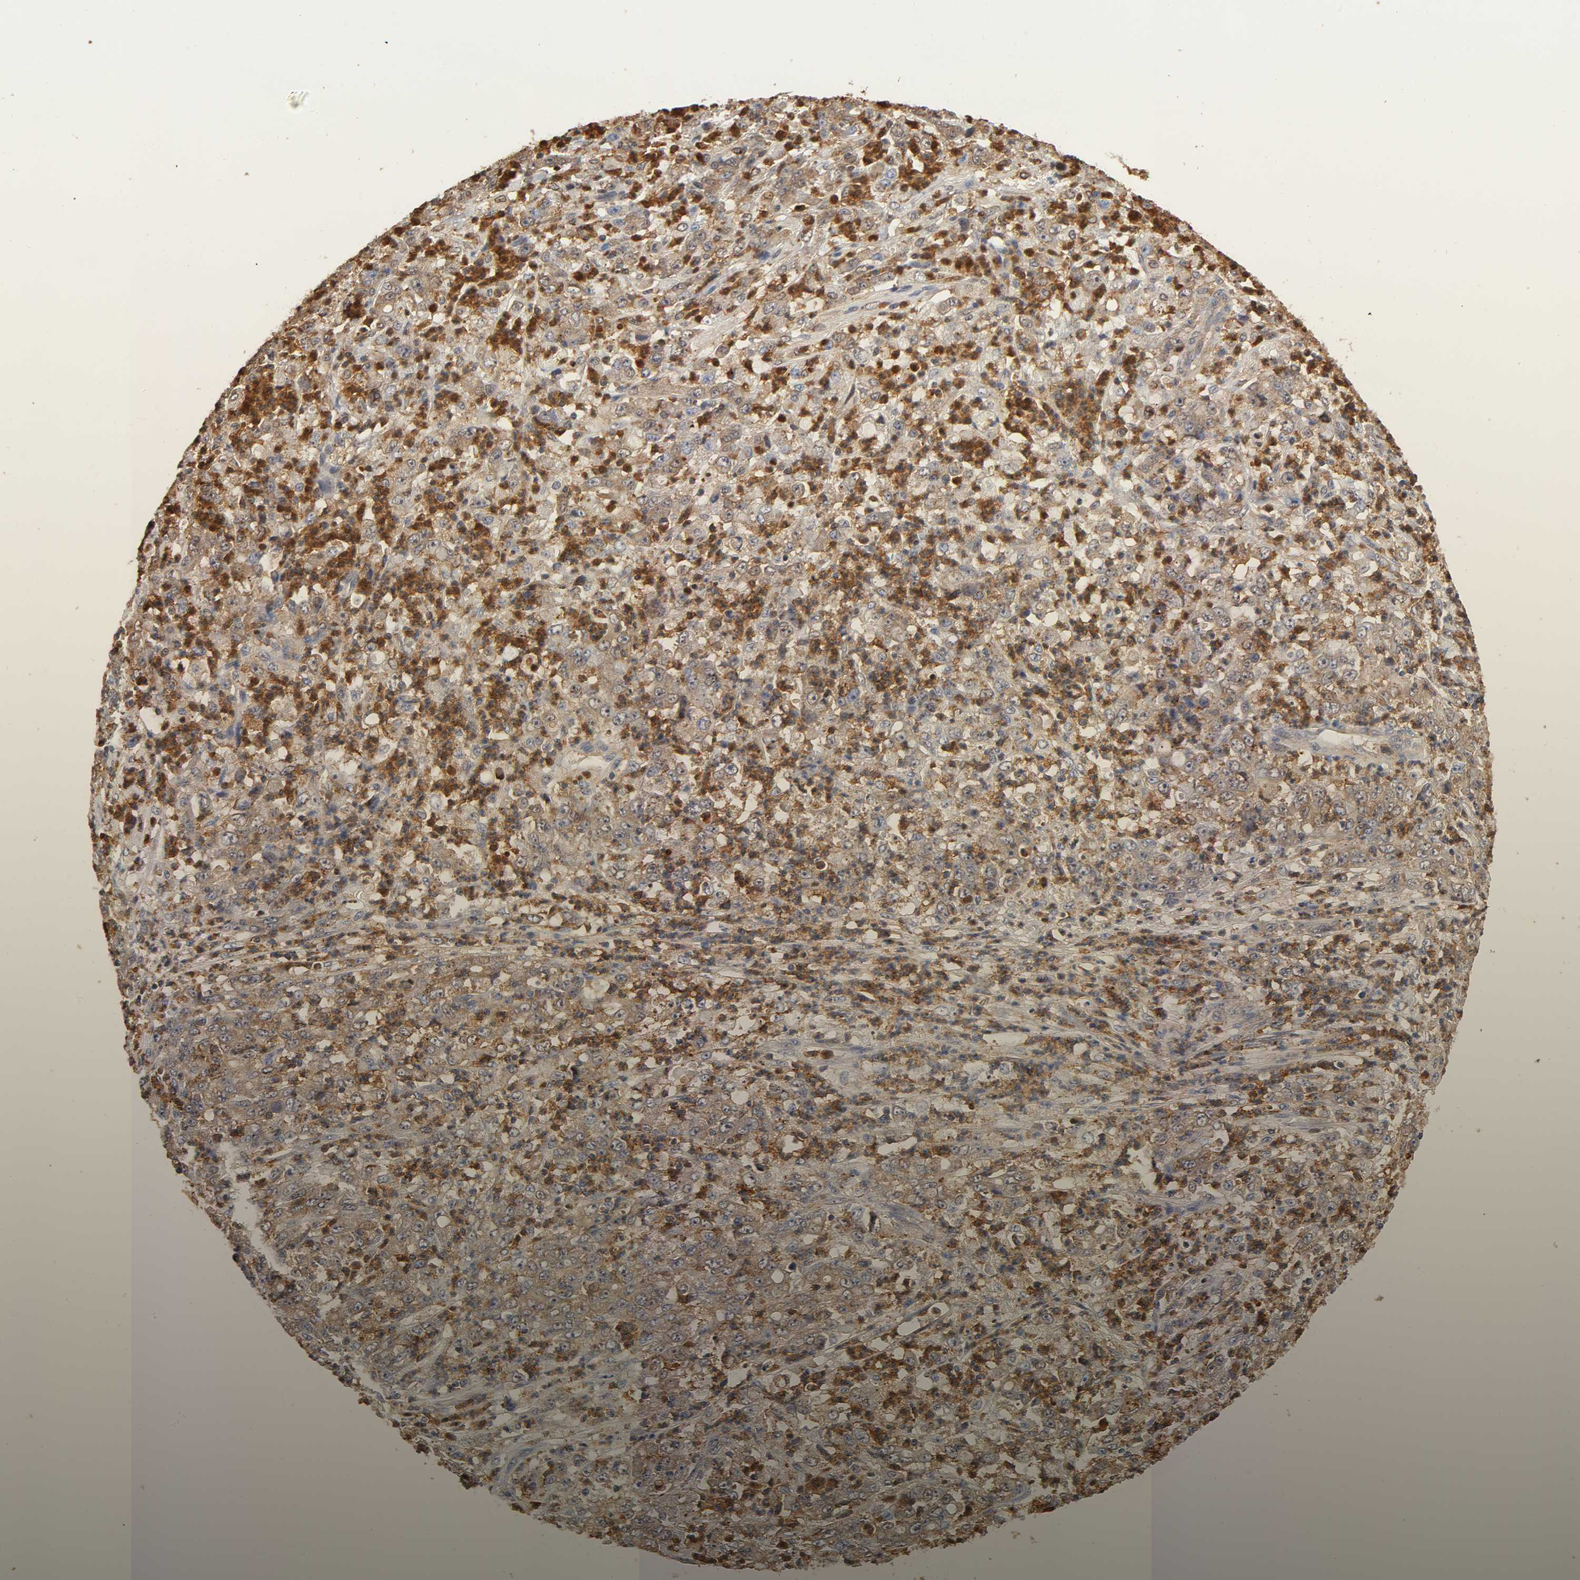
{"staining": {"intensity": "weak", "quantity": ">75%", "location": "cytoplasmic/membranous"}, "tissue": "stomach cancer", "cell_type": "Tumor cells", "image_type": "cancer", "snomed": [{"axis": "morphology", "description": "Adenocarcinoma, NOS"}, {"axis": "topography", "description": "Stomach, lower"}], "caption": "DAB immunohistochemical staining of human stomach cancer (adenocarcinoma) displays weak cytoplasmic/membranous protein positivity in about >75% of tumor cells.", "gene": "ANXA11", "patient": {"sex": "female", "age": 71}}